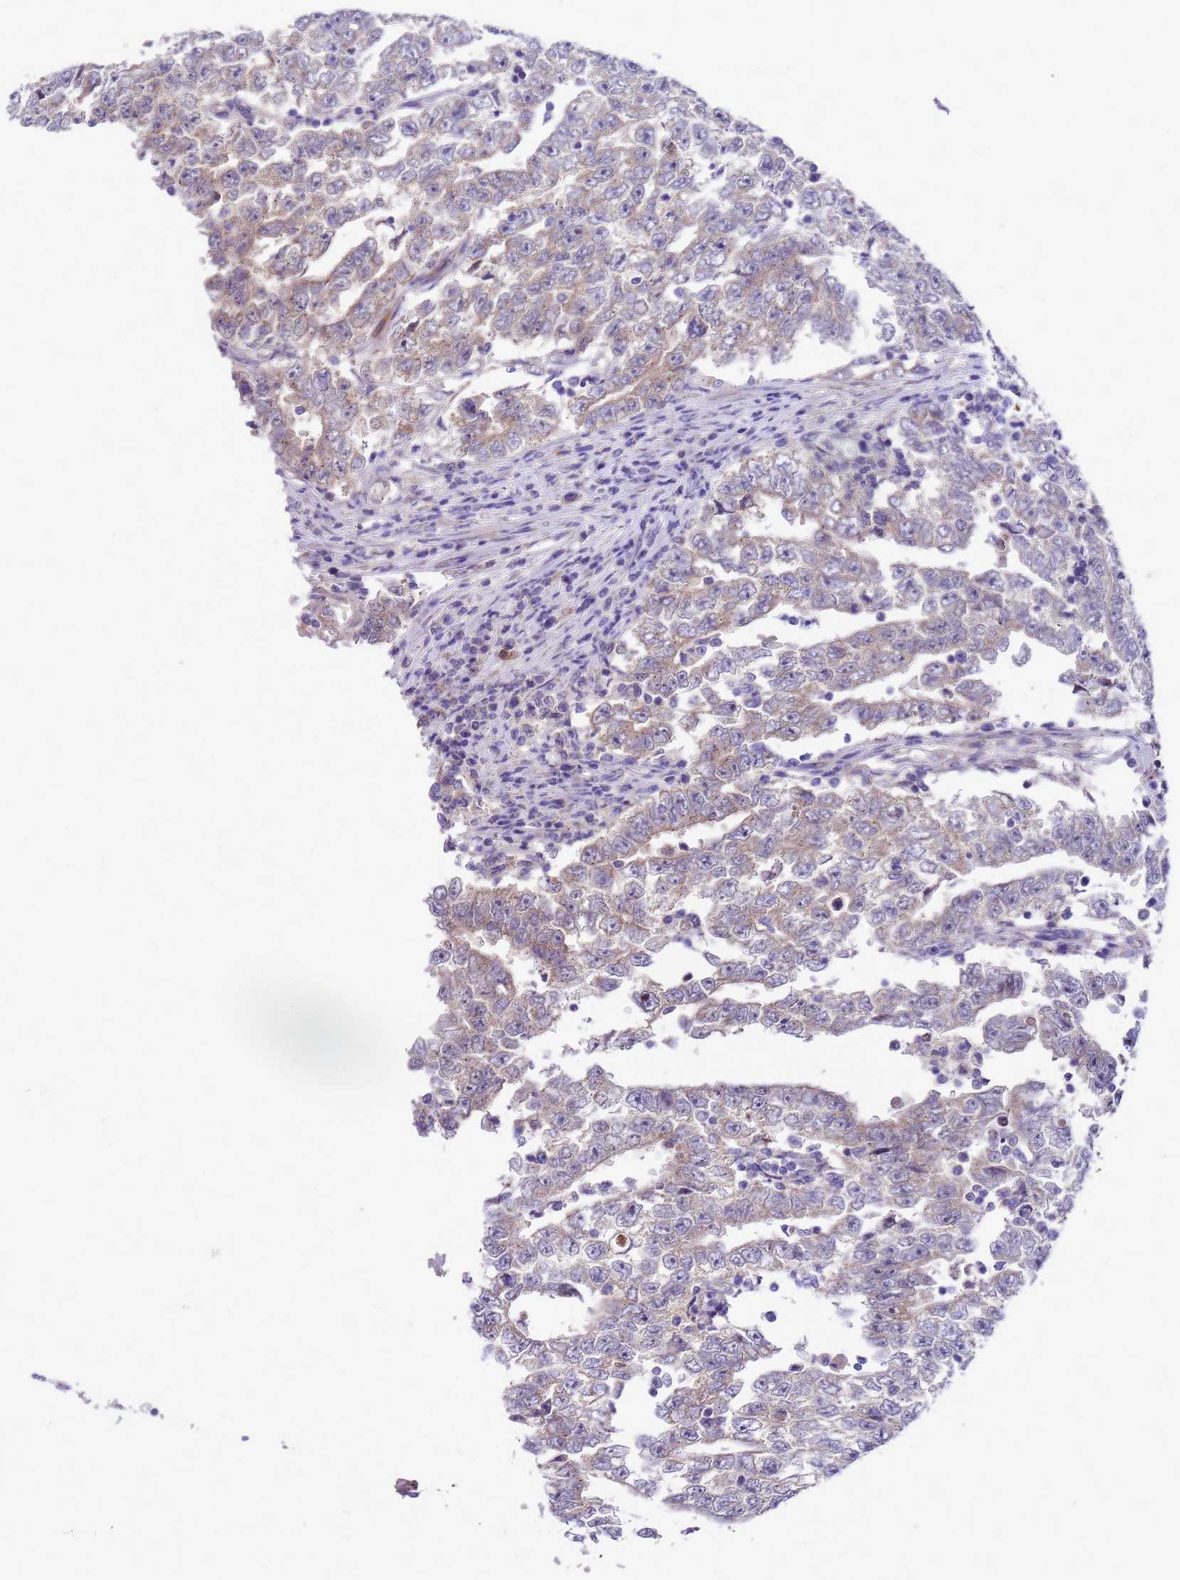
{"staining": {"intensity": "weak", "quantity": "25%-75%", "location": "cytoplasmic/membranous"}, "tissue": "testis cancer", "cell_type": "Tumor cells", "image_type": "cancer", "snomed": [{"axis": "morphology", "description": "Carcinoma, Embryonal, NOS"}, {"axis": "topography", "description": "Testis"}], "caption": "Embryonal carcinoma (testis) stained with a brown dye demonstrates weak cytoplasmic/membranous positive staining in approximately 25%-75% of tumor cells.", "gene": "POP7", "patient": {"sex": "male", "age": 25}}